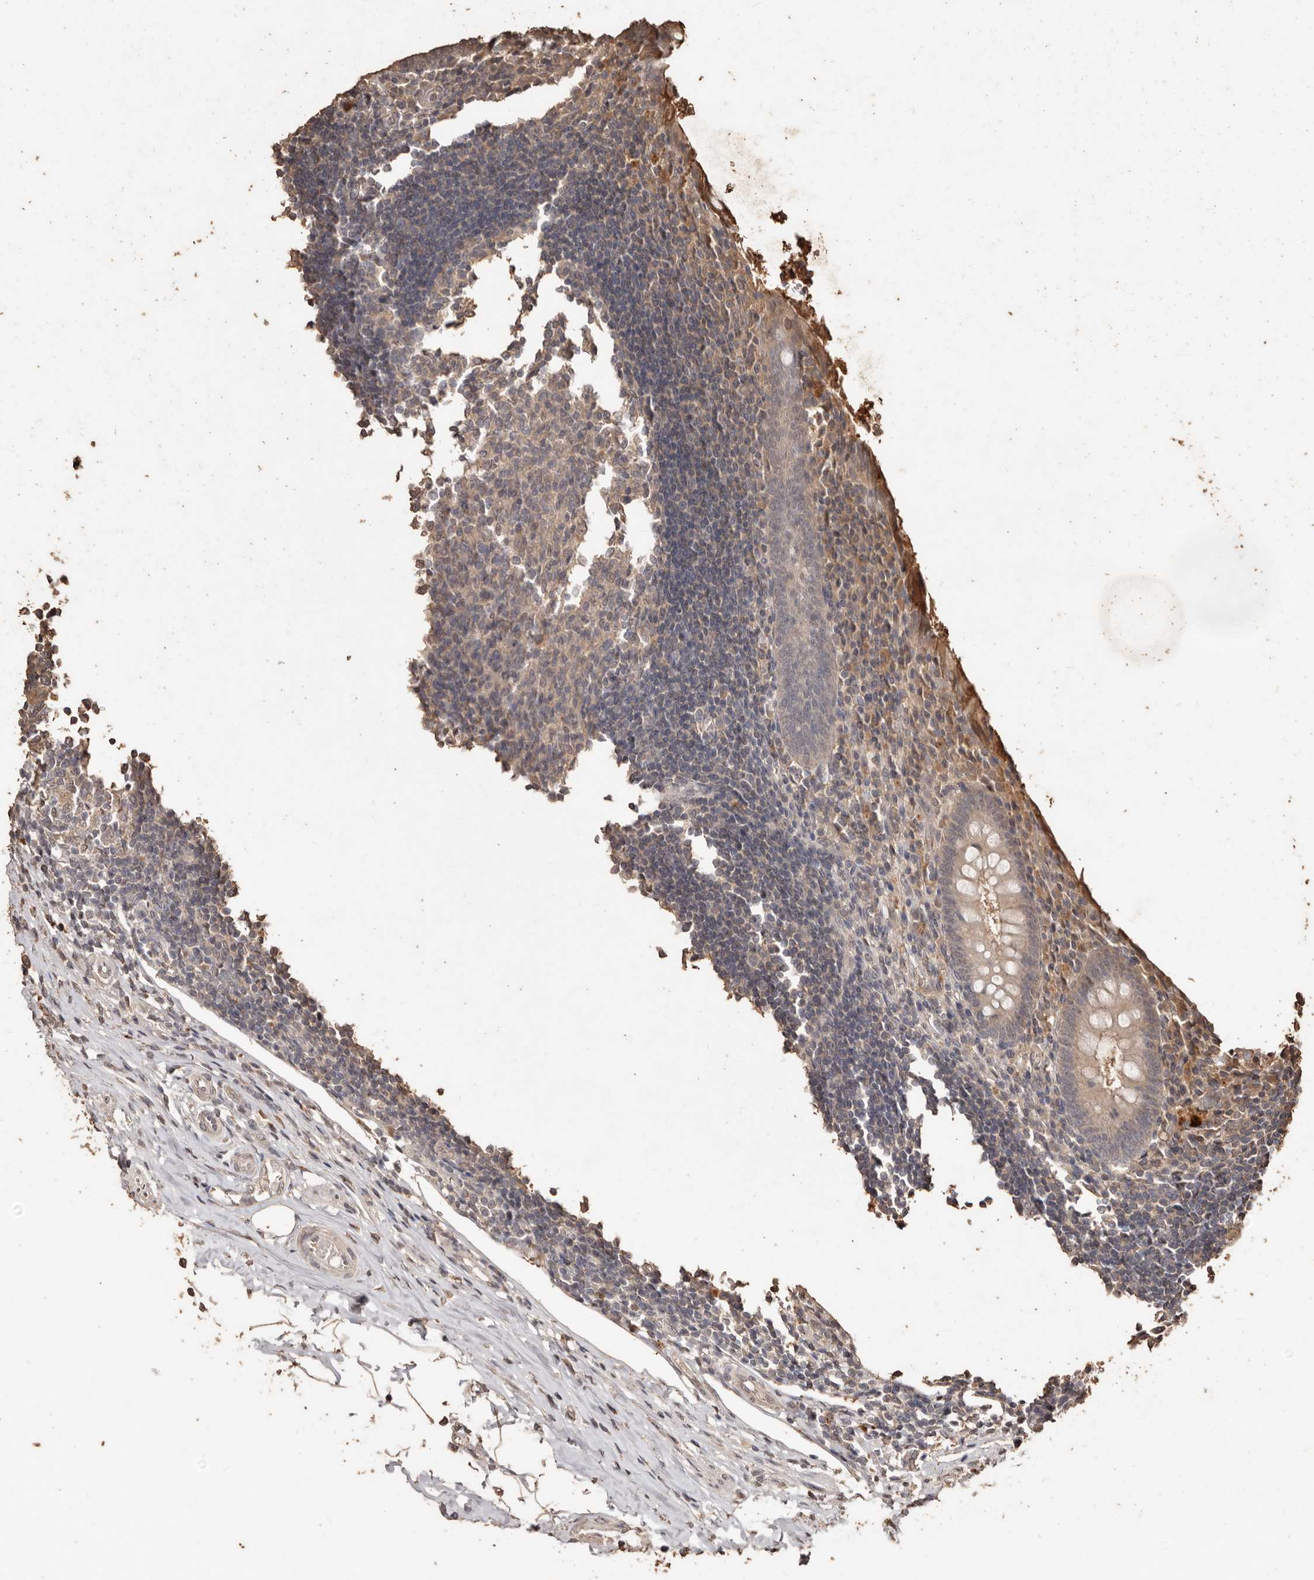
{"staining": {"intensity": "moderate", "quantity": "<25%", "location": "cytoplasmic/membranous"}, "tissue": "appendix", "cell_type": "Glandular cells", "image_type": "normal", "snomed": [{"axis": "morphology", "description": "Normal tissue, NOS"}, {"axis": "topography", "description": "Appendix"}], "caption": "High-power microscopy captured an IHC image of benign appendix, revealing moderate cytoplasmic/membranous staining in about <25% of glandular cells.", "gene": "PKDCC", "patient": {"sex": "female", "age": 17}}